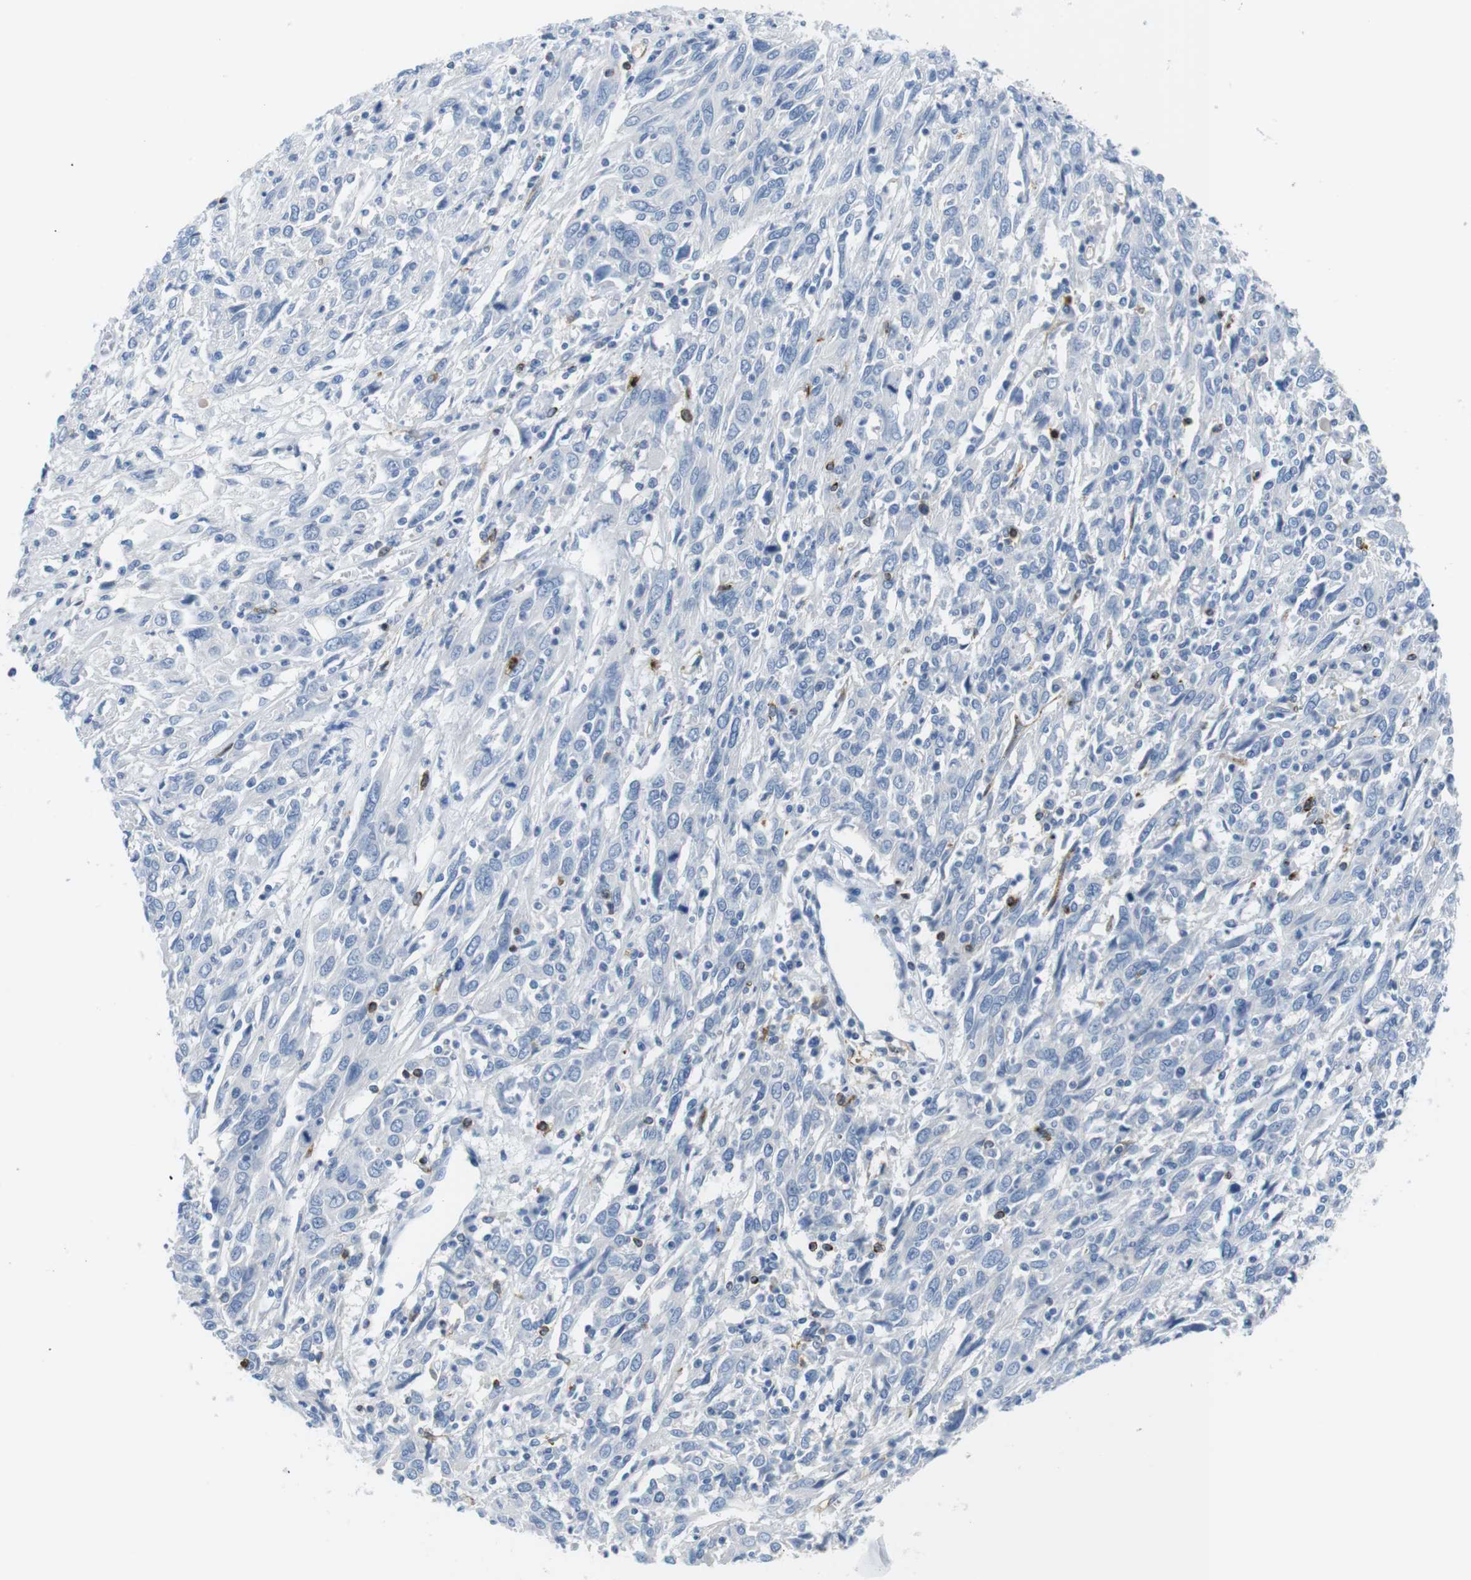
{"staining": {"intensity": "negative", "quantity": "none", "location": "none"}, "tissue": "cervical cancer", "cell_type": "Tumor cells", "image_type": "cancer", "snomed": [{"axis": "morphology", "description": "Squamous cell carcinoma, NOS"}, {"axis": "topography", "description": "Cervix"}], "caption": "This image is of cervical cancer stained with IHC to label a protein in brown with the nuclei are counter-stained blue. There is no expression in tumor cells. (DAB IHC visualized using brightfield microscopy, high magnification).", "gene": "TNFRSF4", "patient": {"sex": "female", "age": 46}}